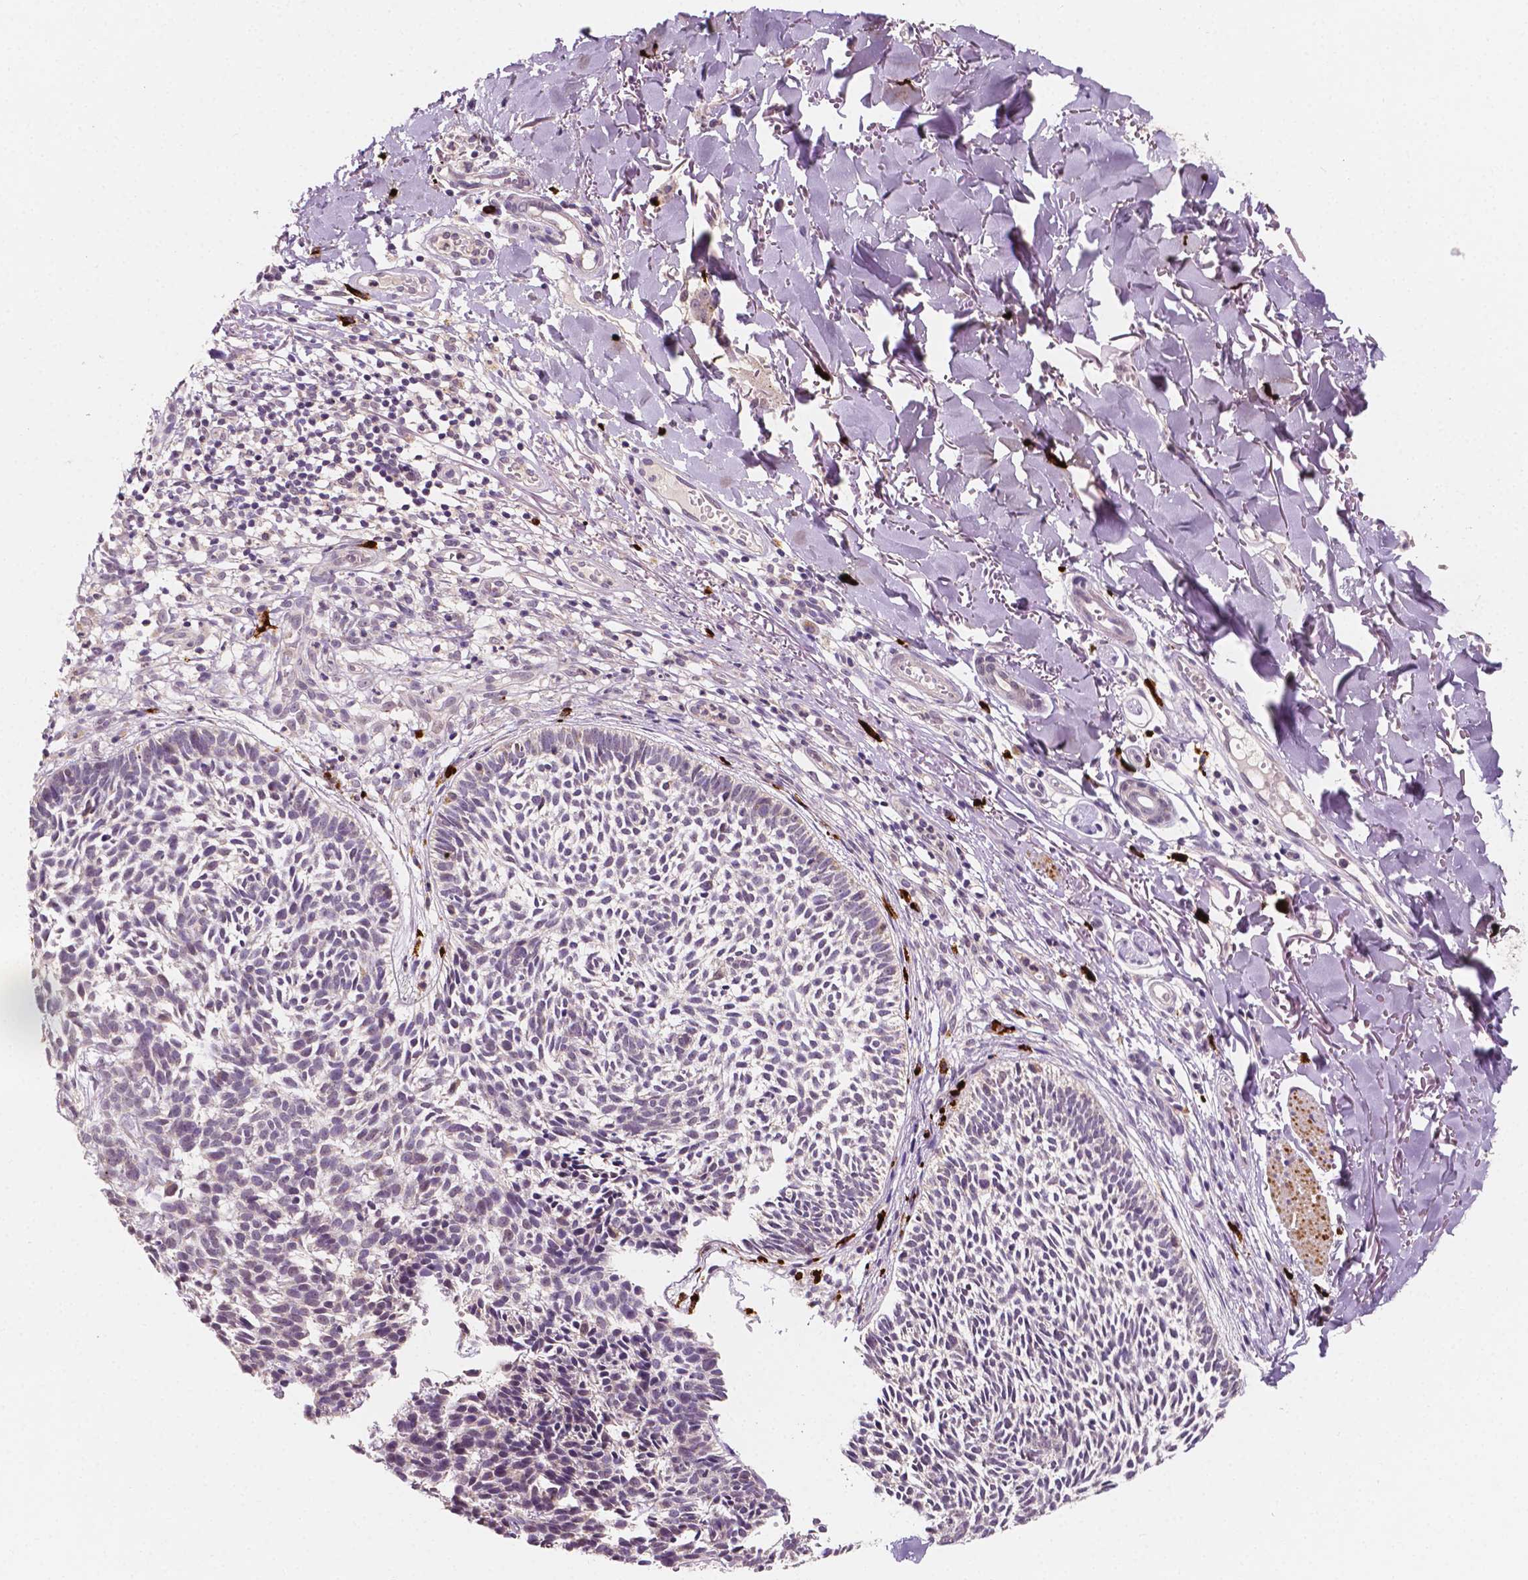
{"staining": {"intensity": "negative", "quantity": "none", "location": "none"}, "tissue": "skin cancer", "cell_type": "Tumor cells", "image_type": "cancer", "snomed": [{"axis": "morphology", "description": "Basal cell carcinoma"}, {"axis": "topography", "description": "Skin"}], "caption": "This is an immunohistochemistry (IHC) micrograph of basal cell carcinoma (skin). There is no expression in tumor cells.", "gene": "SIRT2", "patient": {"sex": "male", "age": 78}}